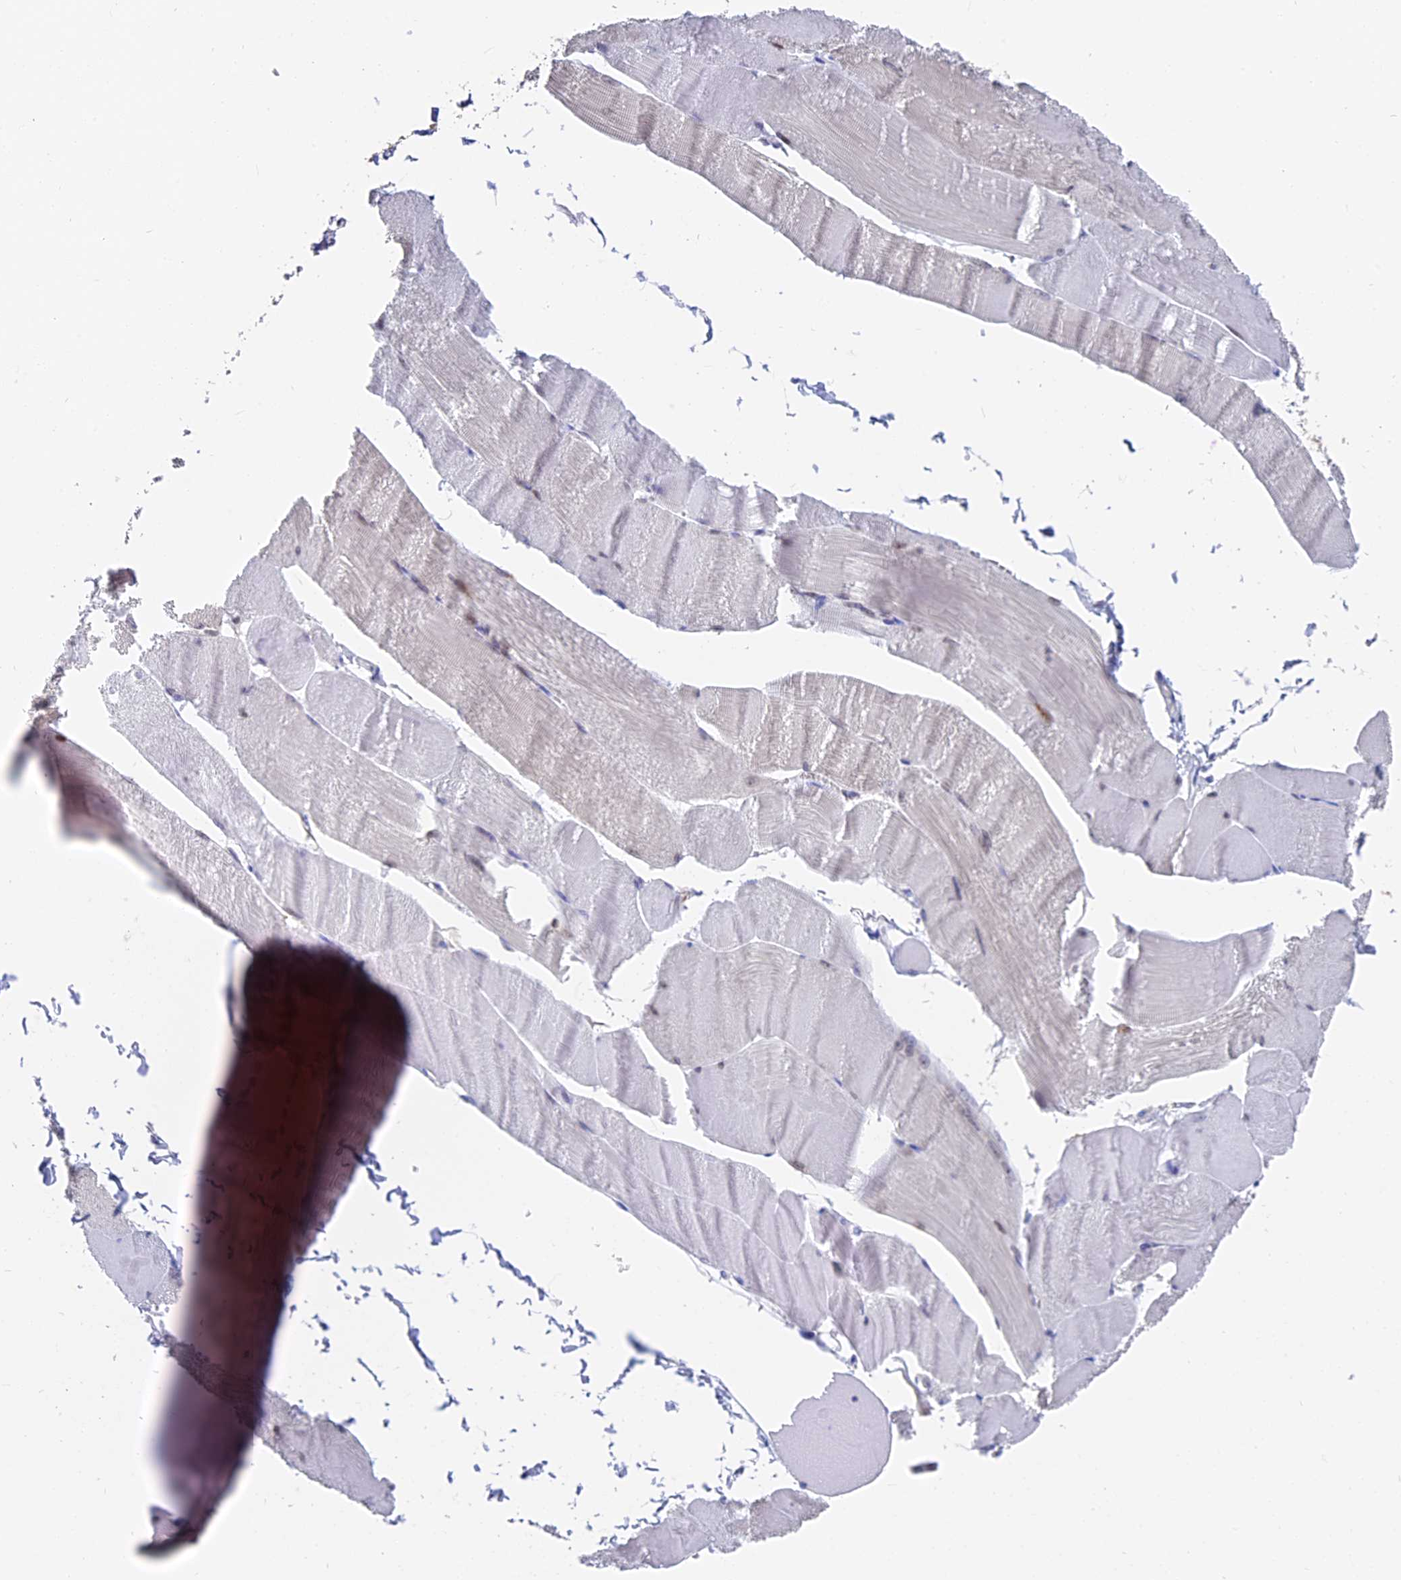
{"staining": {"intensity": "weak", "quantity": "25%-75%", "location": "cytoplasmic/membranous,nuclear"}, "tissue": "skeletal muscle", "cell_type": "Myocytes", "image_type": "normal", "snomed": [{"axis": "morphology", "description": "Normal tissue, NOS"}, {"axis": "morphology", "description": "Basal cell carcinoma"}, {"axis": "topography", "description": "Skeletal muscle"}], "caption": "DAB immunohistochemical staining of benign human skeletal muscle exhibits weak cytoplasmic/membranous,nuclear protein positivity in about 25%-75% of myocytes.", "gene": "VPS33B", "patient": {"sex": "female", "age": 64}}